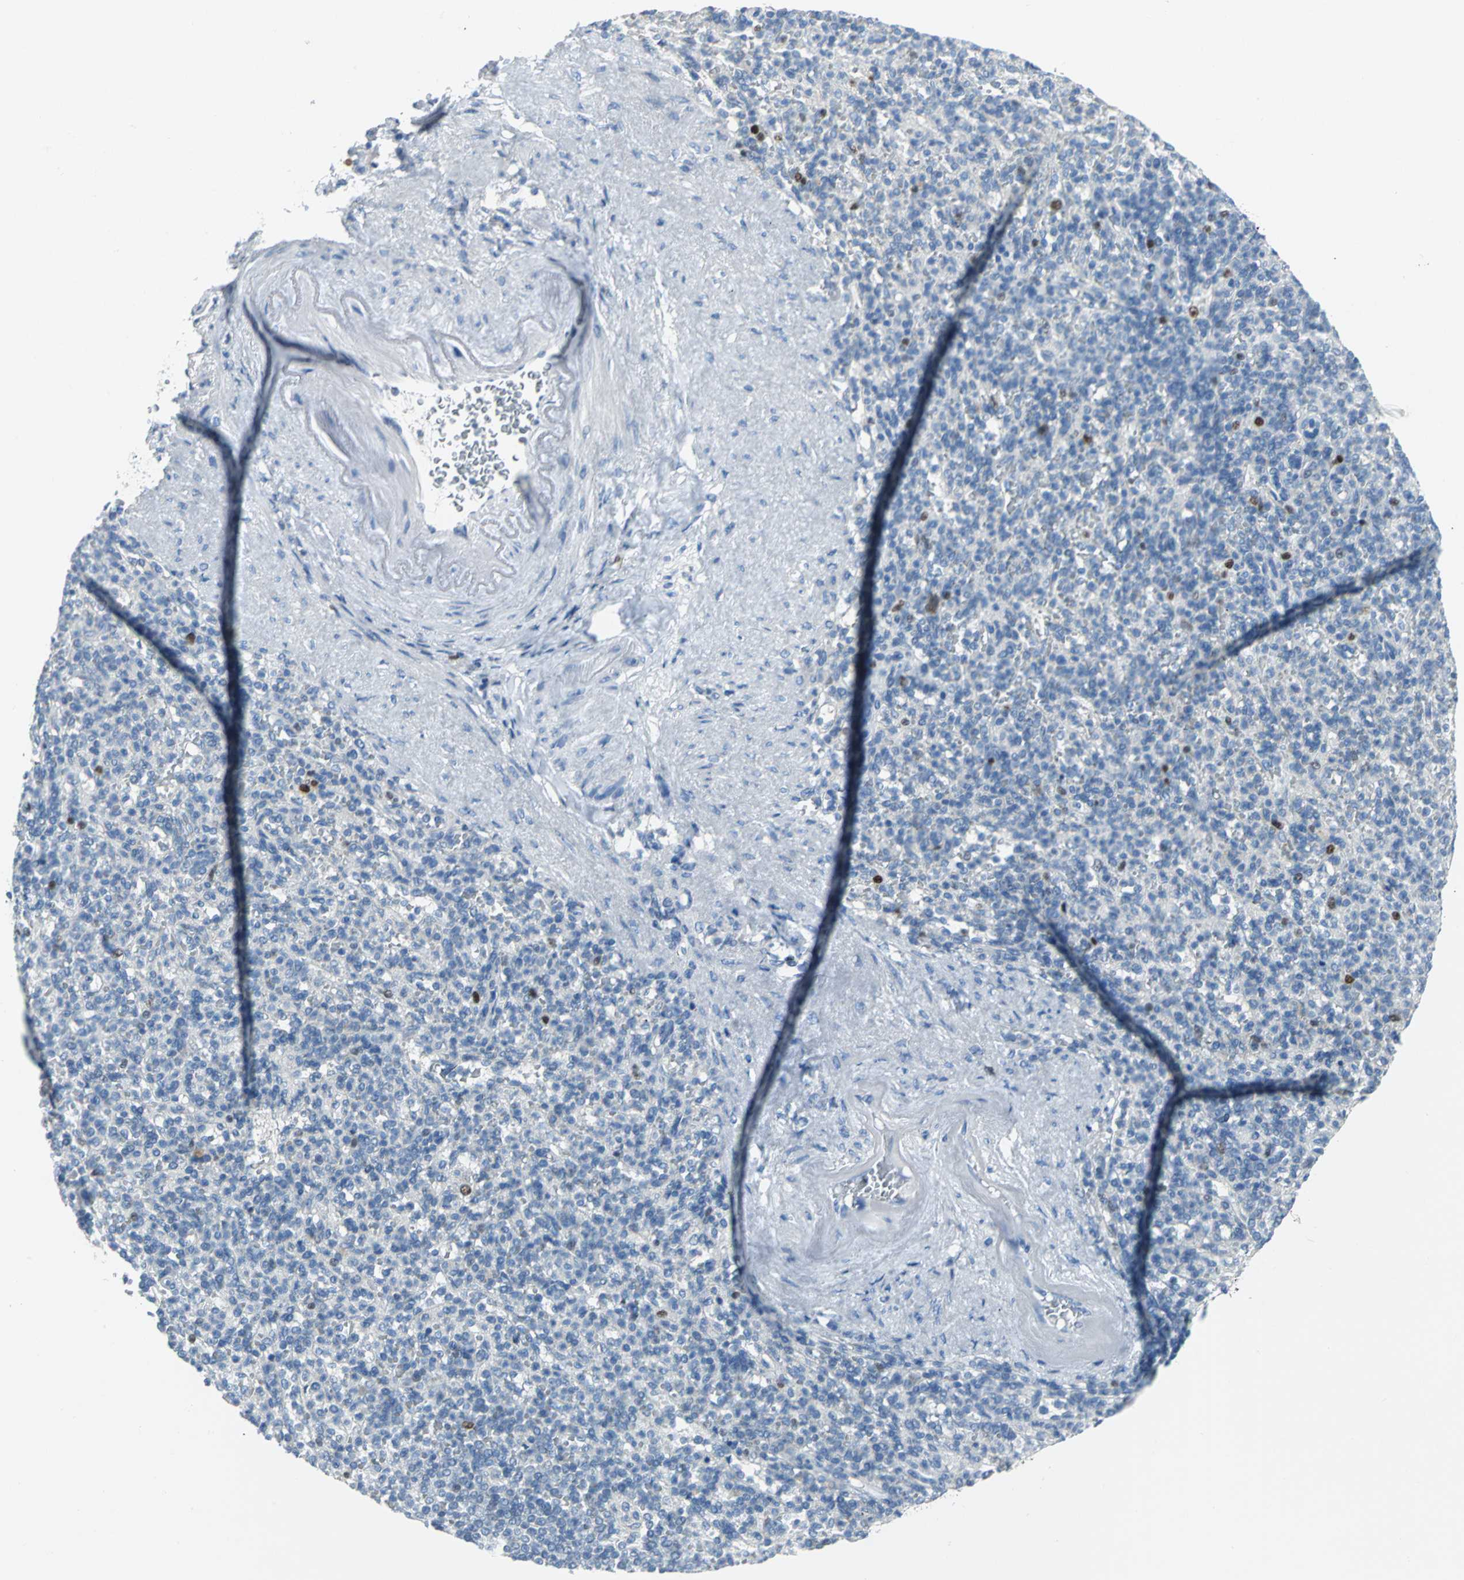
{"staining": {"intensity": "strong", "quantity": "<25%", "location": "nuclear"}, "tissue": "spleen", "cell_type": "Cells in red pulp", "image_type": "normal", "snomed": [{"axis": "morphology", "description": "Normal tissue, NOS"}, {"axis": "topography", "description": "Spleen"}], "caption": "IHC image of unremarkable spleen stained for a protein (brown), which shows medium levels of strong nuclear staining in about <25% of cells in red pulp.", "gene": "MCM4", "patient": {"sex": "female", "age": 74}}